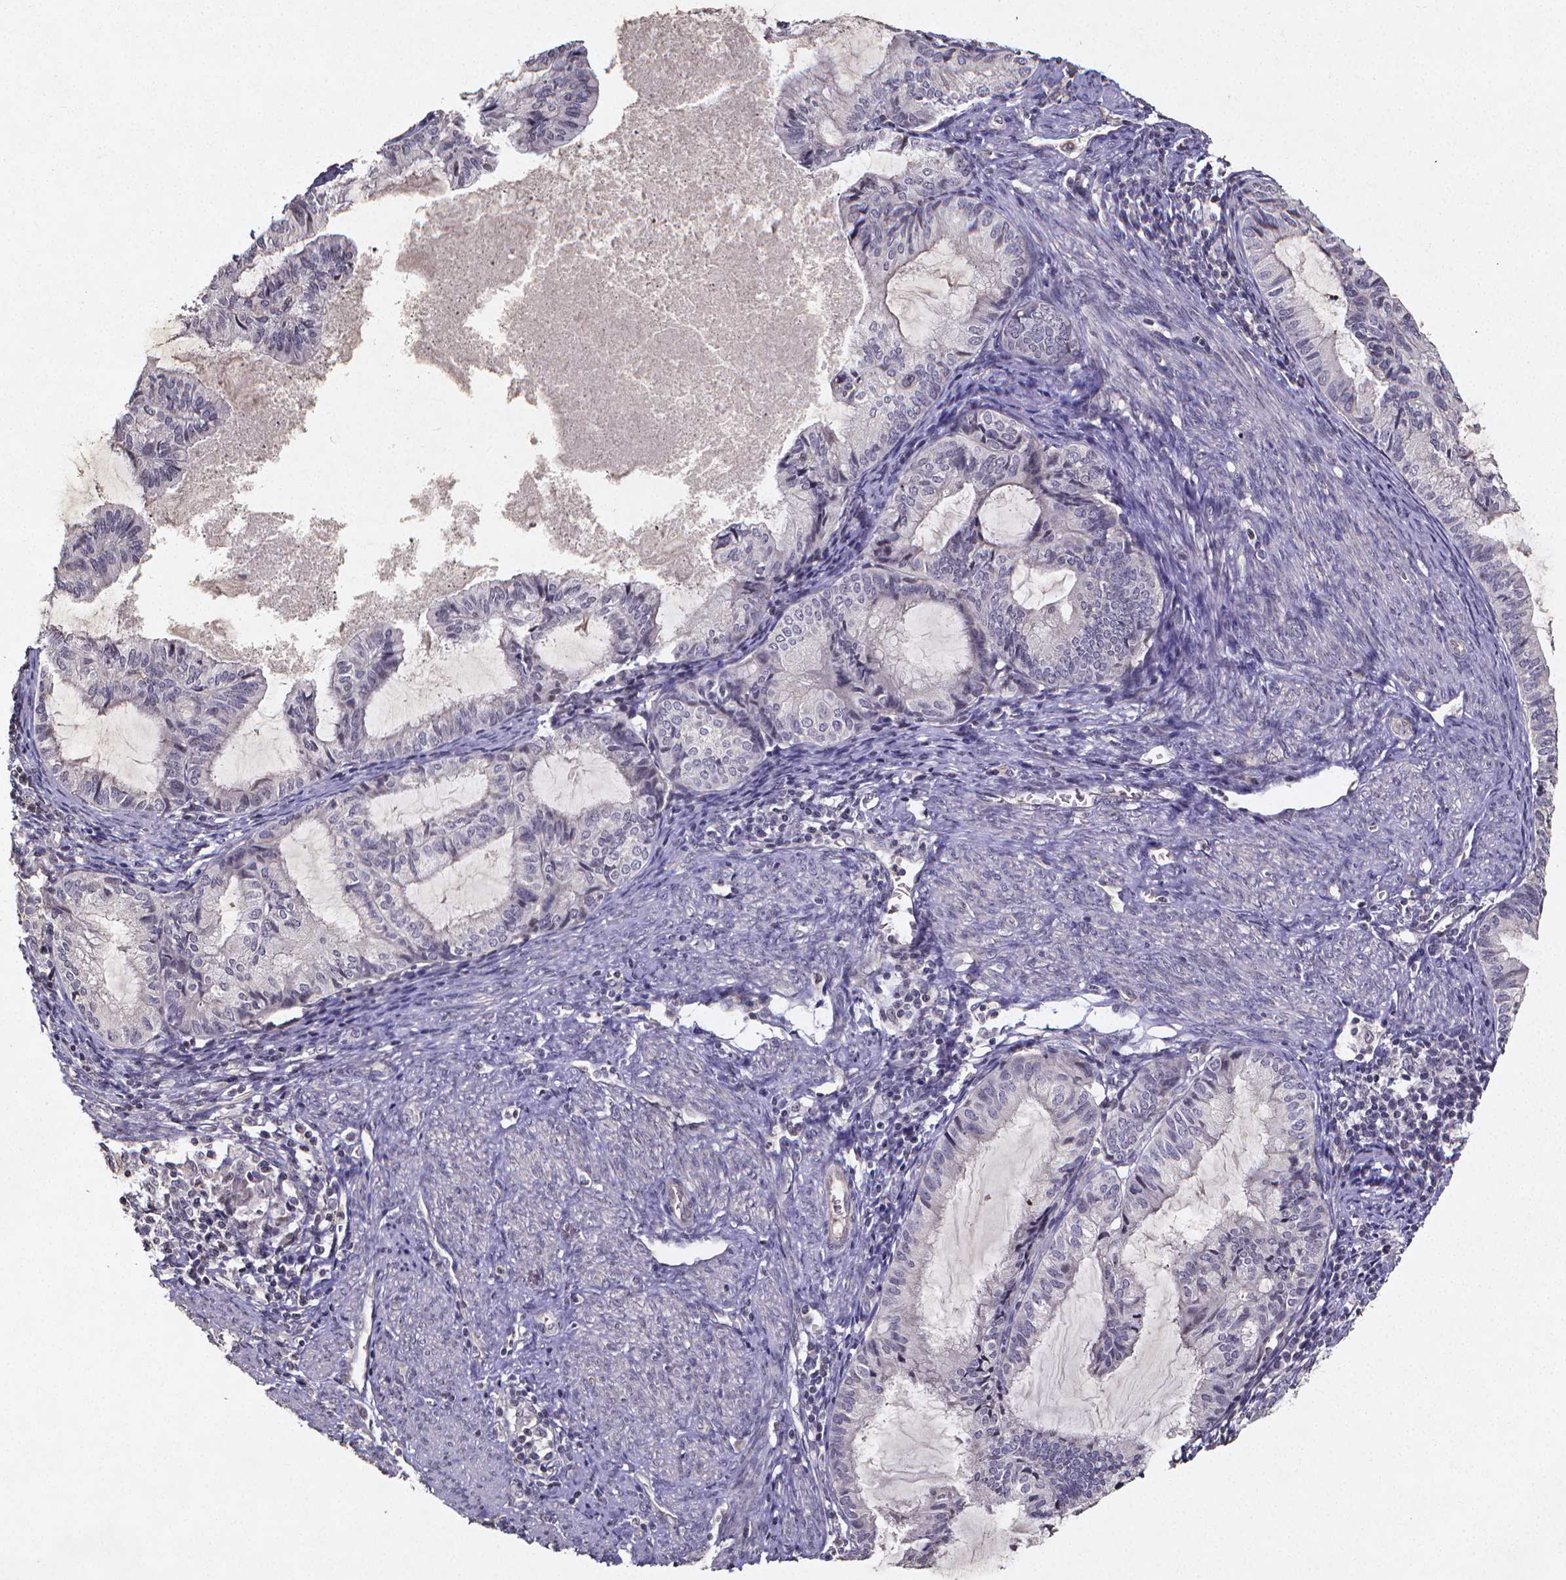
{"staining": {"intensity": "negative", "quantity": "none", "location": "none"}, "tissue": "endometrial cancer", "cell_type": "Tumor cells", "image_type": "cancer", "snomed": [{"axis": "morphology", "description": "Adenocarcinoma, NOS"}, {"axis": "topography", "description": "Endometrium"}], "caption": "A high-resolution micrograph shows immunohistochemistry (IHC) staining of endometrial cancer, which shows no significant expression in tumor cells.", "gene": "TP73", "patient": {"sex": "female", "age": 86}}